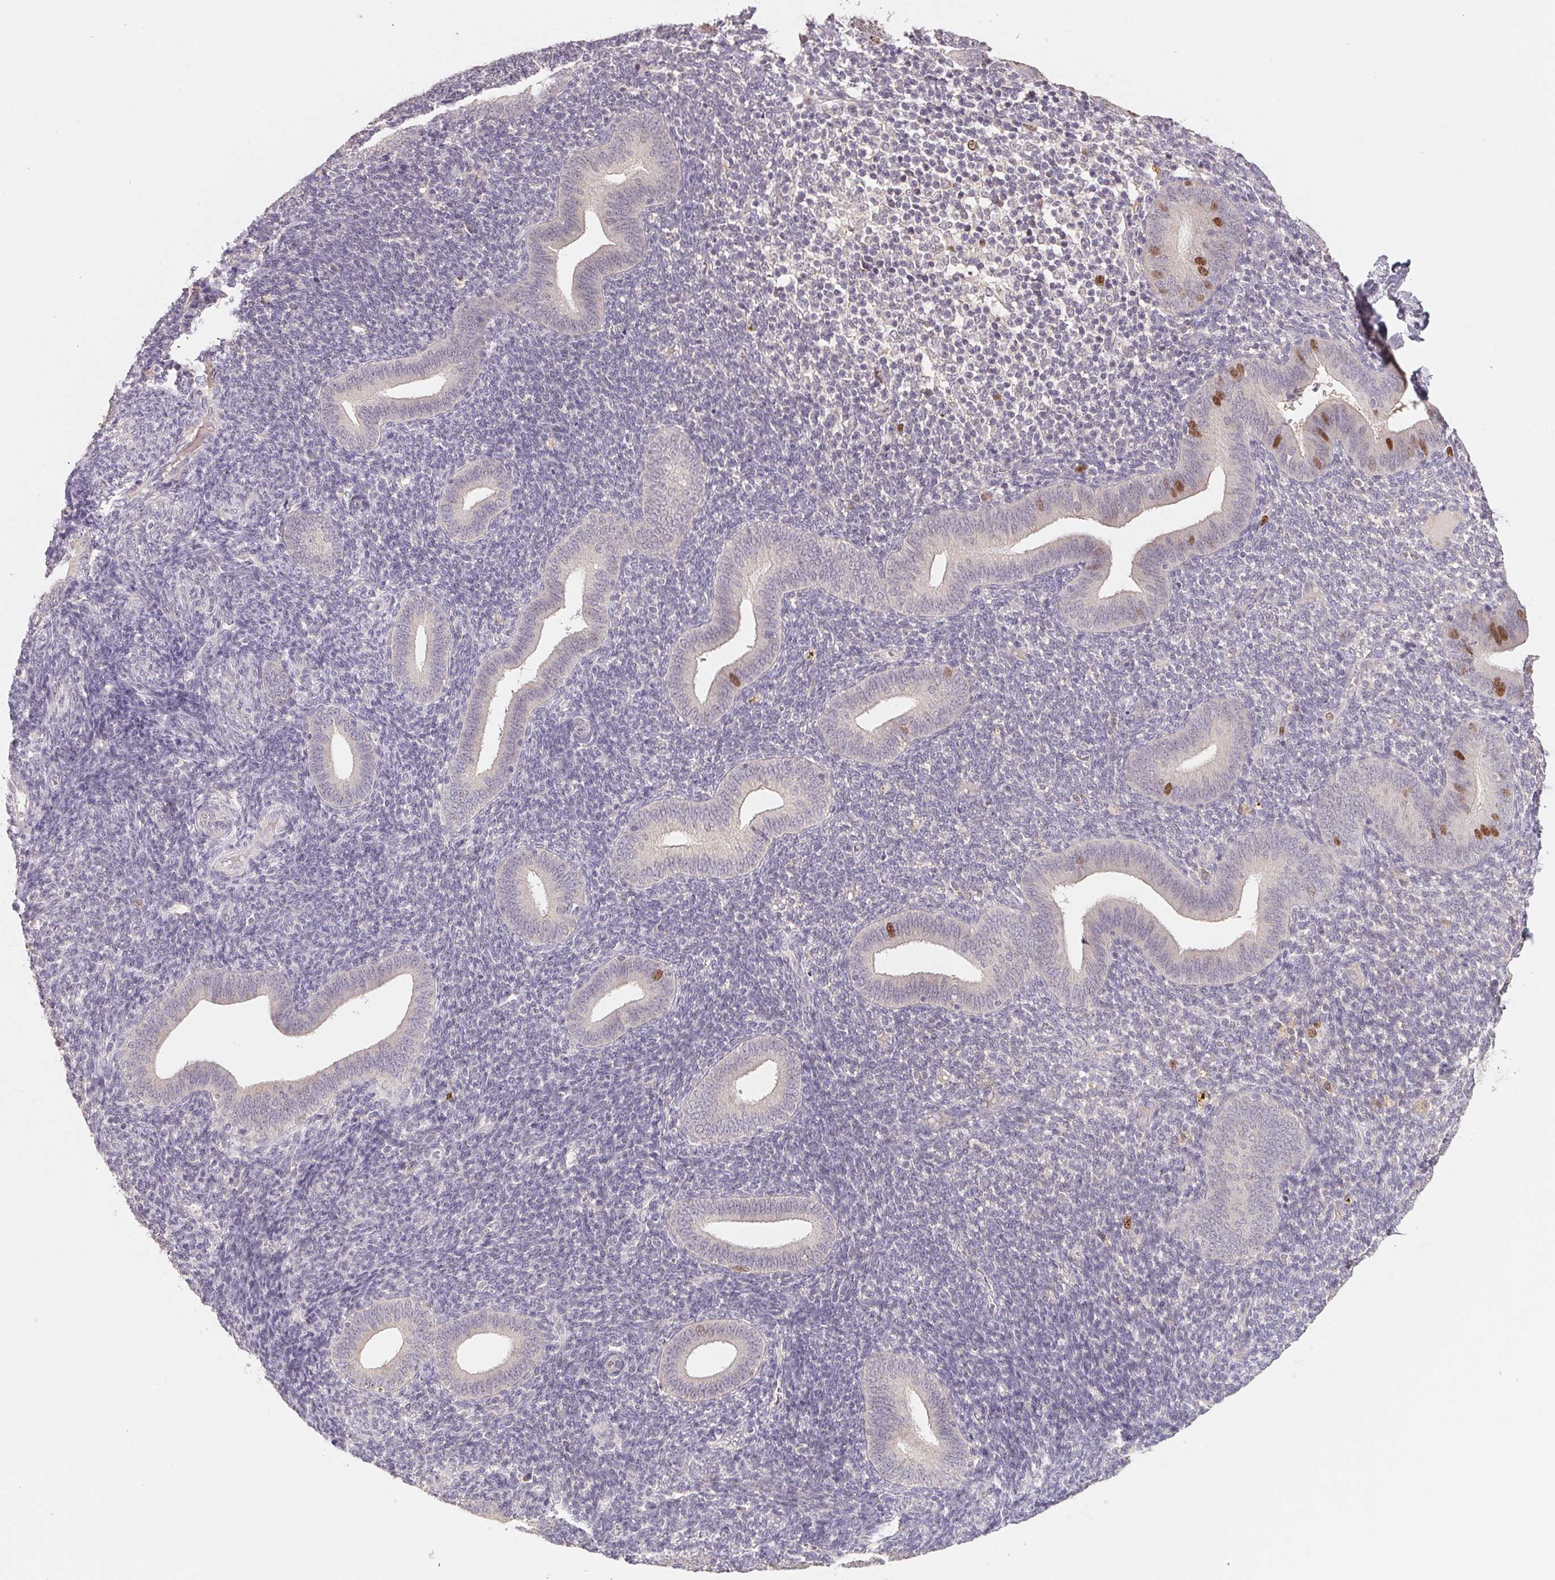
{"staining": {"intensity": "negative", "quantity": "none", "location": "none"}, "tissue": "endometrium", "cell_type": "Cells in endometrial stroma", "image_type": "normal", "snomed": [{"axis": "morphology", "description": "Normal tissue, NOS"}, {"axis": "topography", "description": "Endometrium"}], "caption": "This histopathology image is of normal endometrium stained with immunohistochemistry (IHC) to label a protein in brown with the nuclei are counter-stained blue. There is no expression in cells in endometrial stroma.", "gene": "KIFC1", "patient": {"sex": "female", "age": 25}}